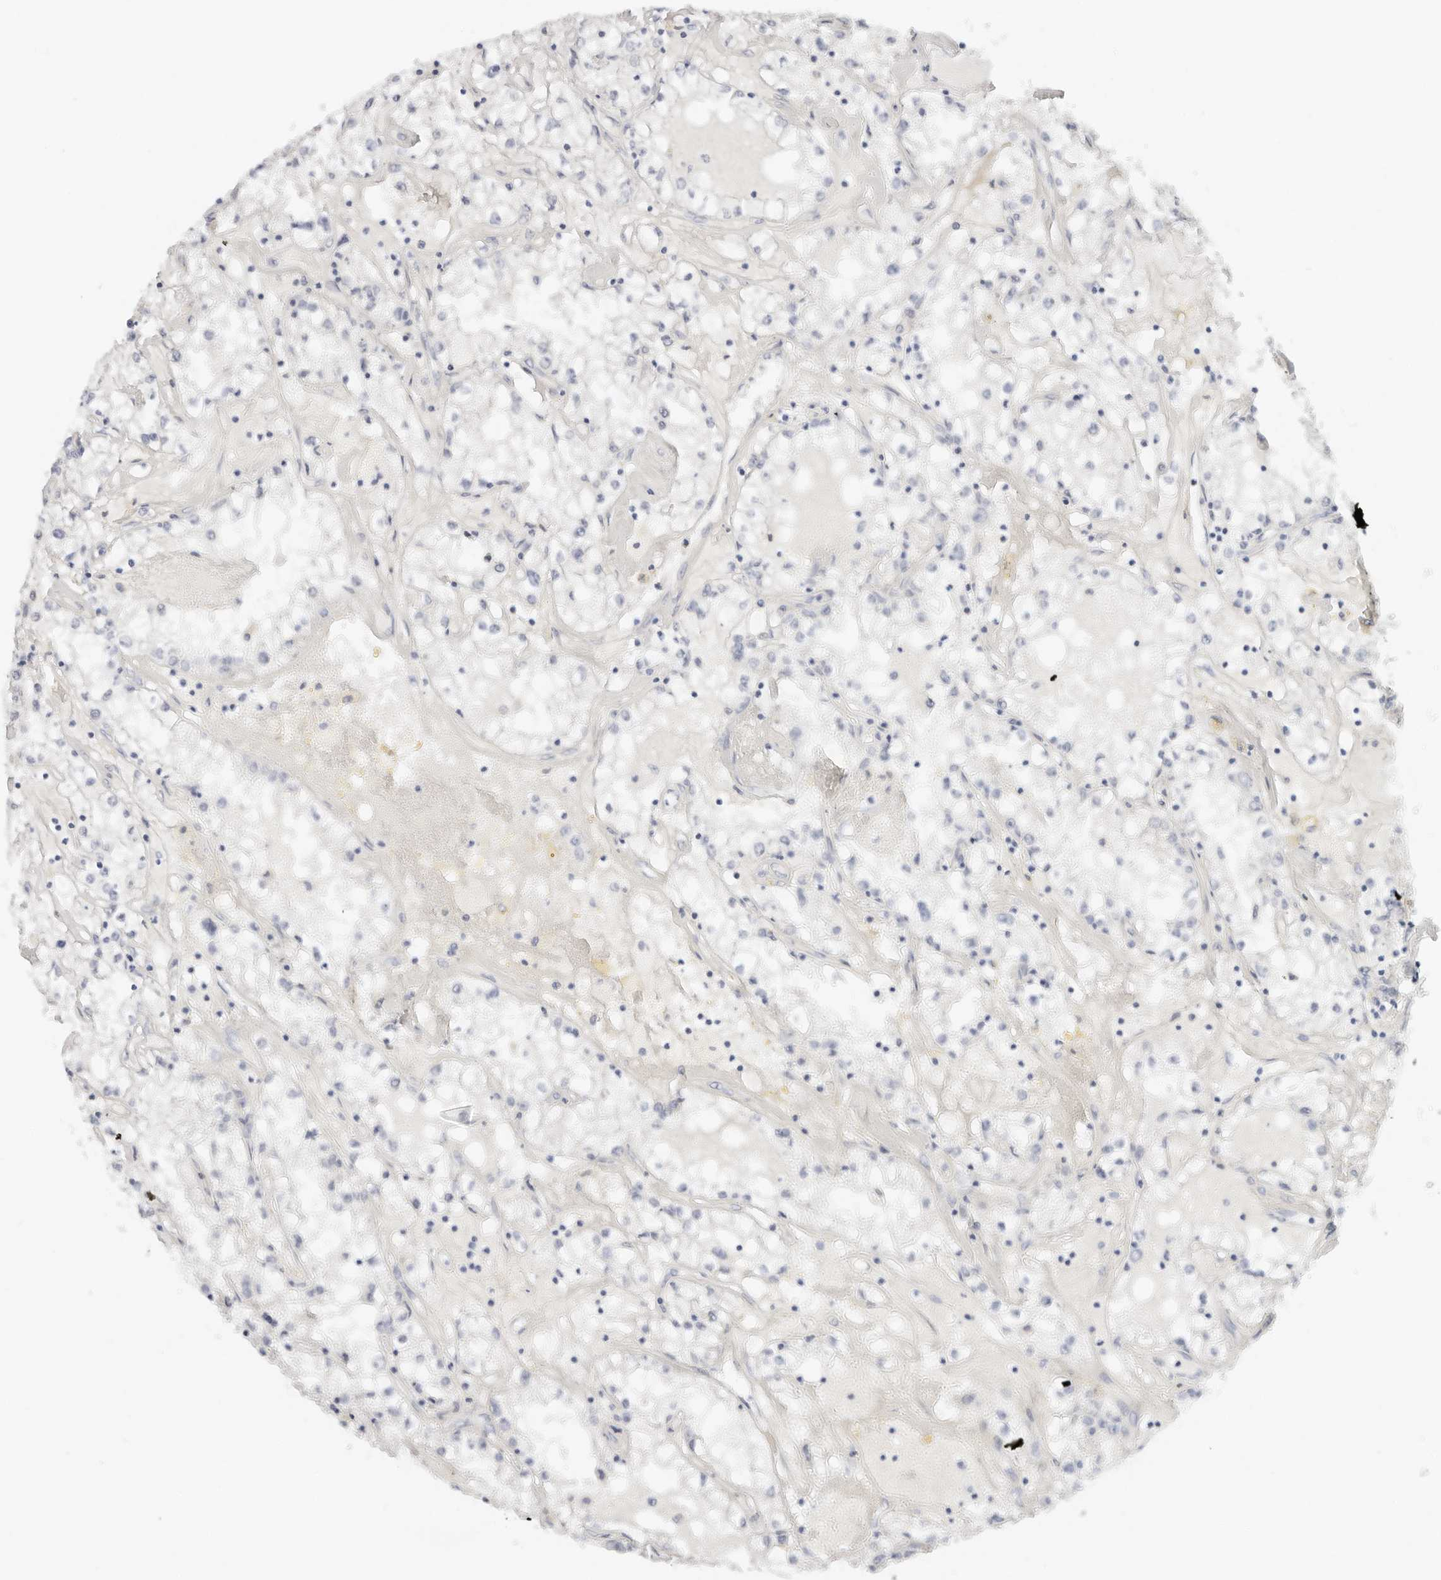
{"staining": {"intensity": "negative", "quantity": "none", "location": "none"}, "tissue": "renal cancer", "cell_type": "Tumor cells", "image_type": "cancer", "snomed": [{"axis": "morphology", "description": "Adenocarcinoma, NOS"}, {"axis": "topography", "description": "Kidney"}], "caption": "Tumor cells show no significant positivity in renal adenocarcinoma. (DAB (3,3'-diaminobenzidine) immunohistochemistry, high magnification).", "gene": "RC3H1", "patient": {"sex": "male", "age": 56}}